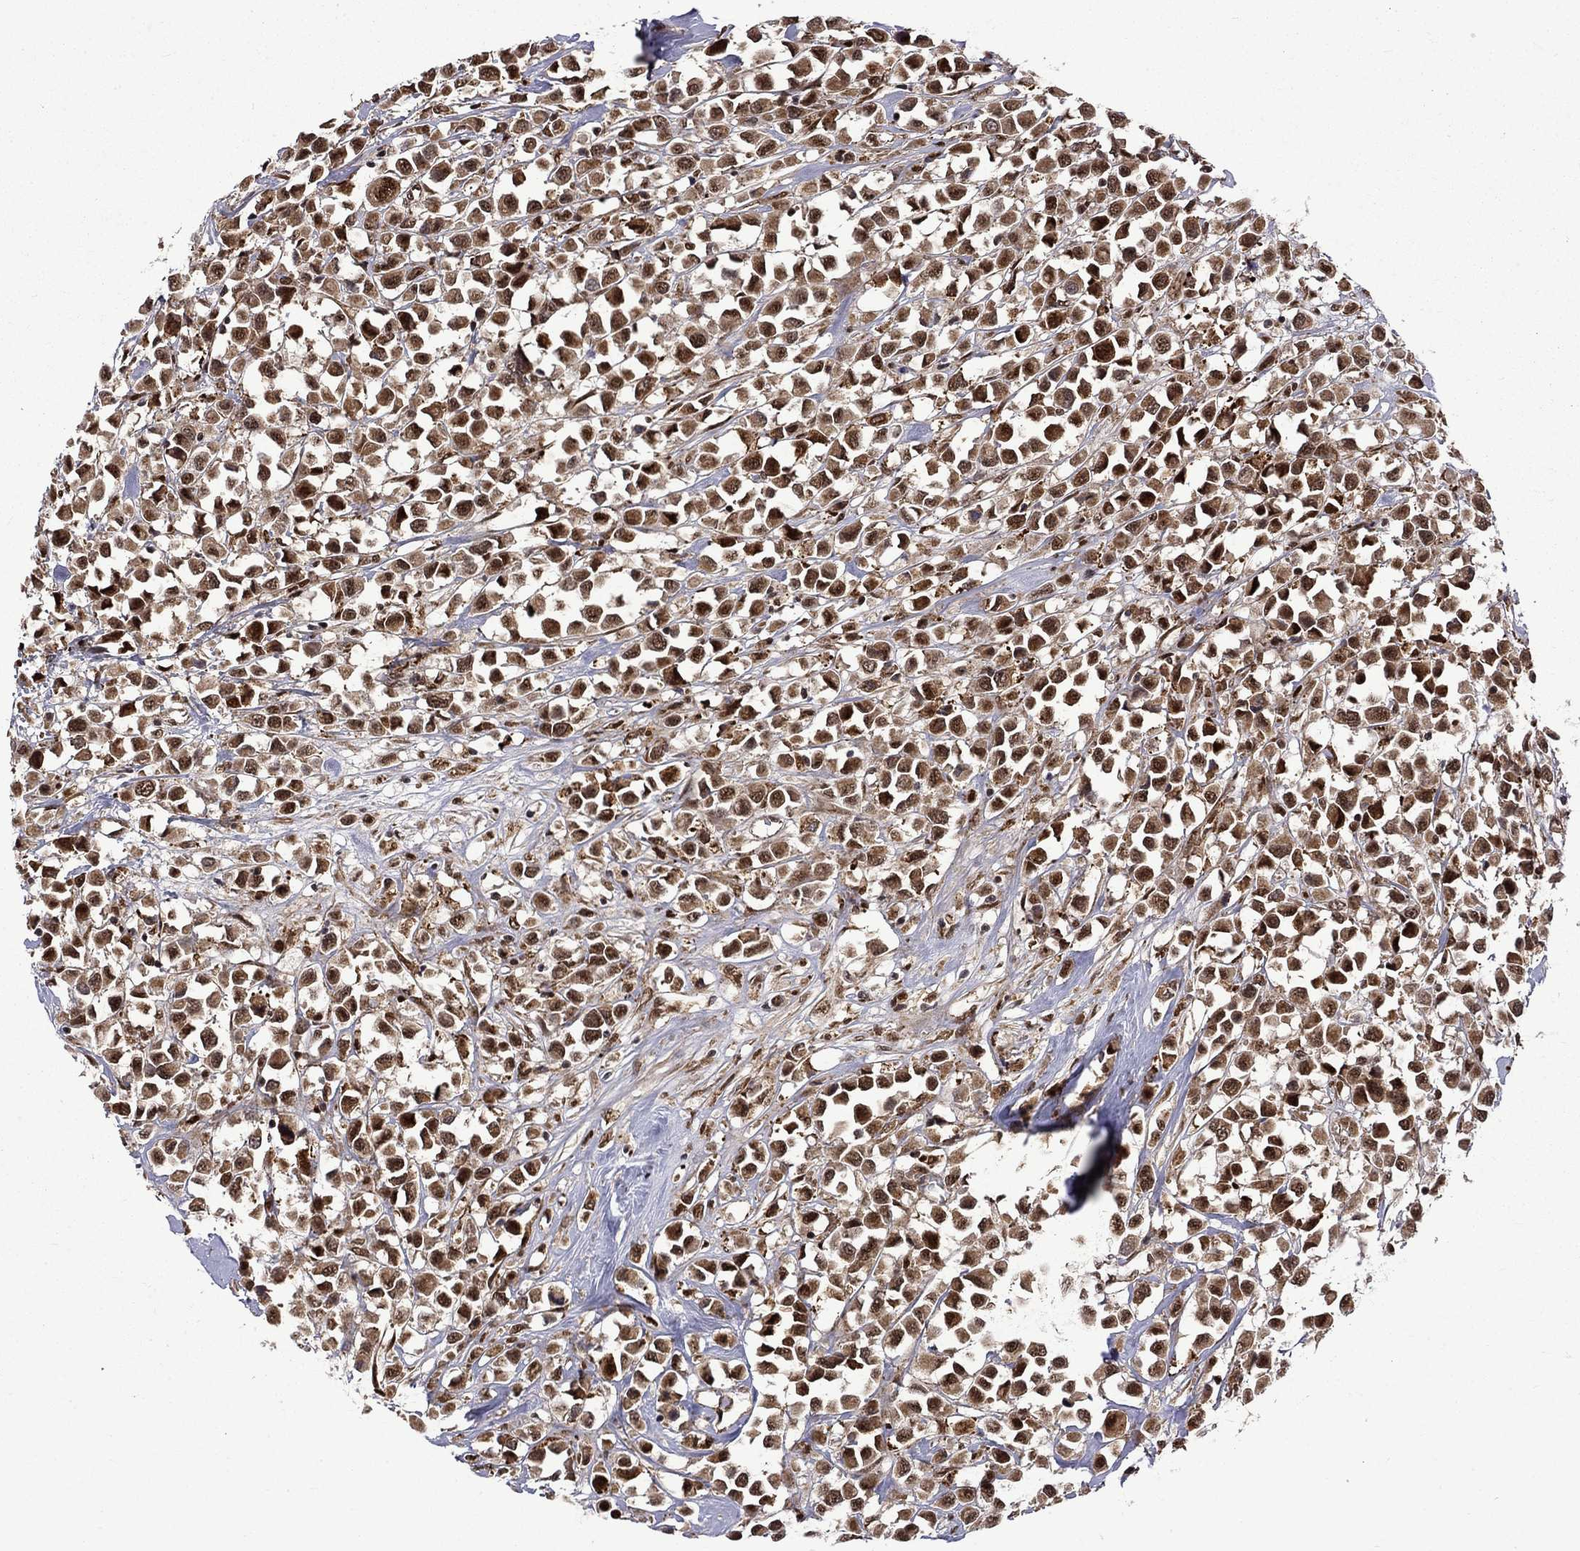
{"staining": {"intensity": "strong", "quantity": "25%-75%", "location": "cytoplasmic/membranous,nuclear"}, "tissue": "breast cancer", "cell_type": "Tumor cells", "image_type": "cancer", "snomed": [{"axis": "morphology", "description": "Duct carcinoma"}, {"axis": "topography", "description": "Breast"}], "caption": "A histopathology image of human breast invasive ductal carcinoma stained for a protein shows strong cytoplasmic/membranous and nuclear brown staining in tumor cells.", "gene": "KPNA3", "patient": {"sex": "female", "age": 61}}